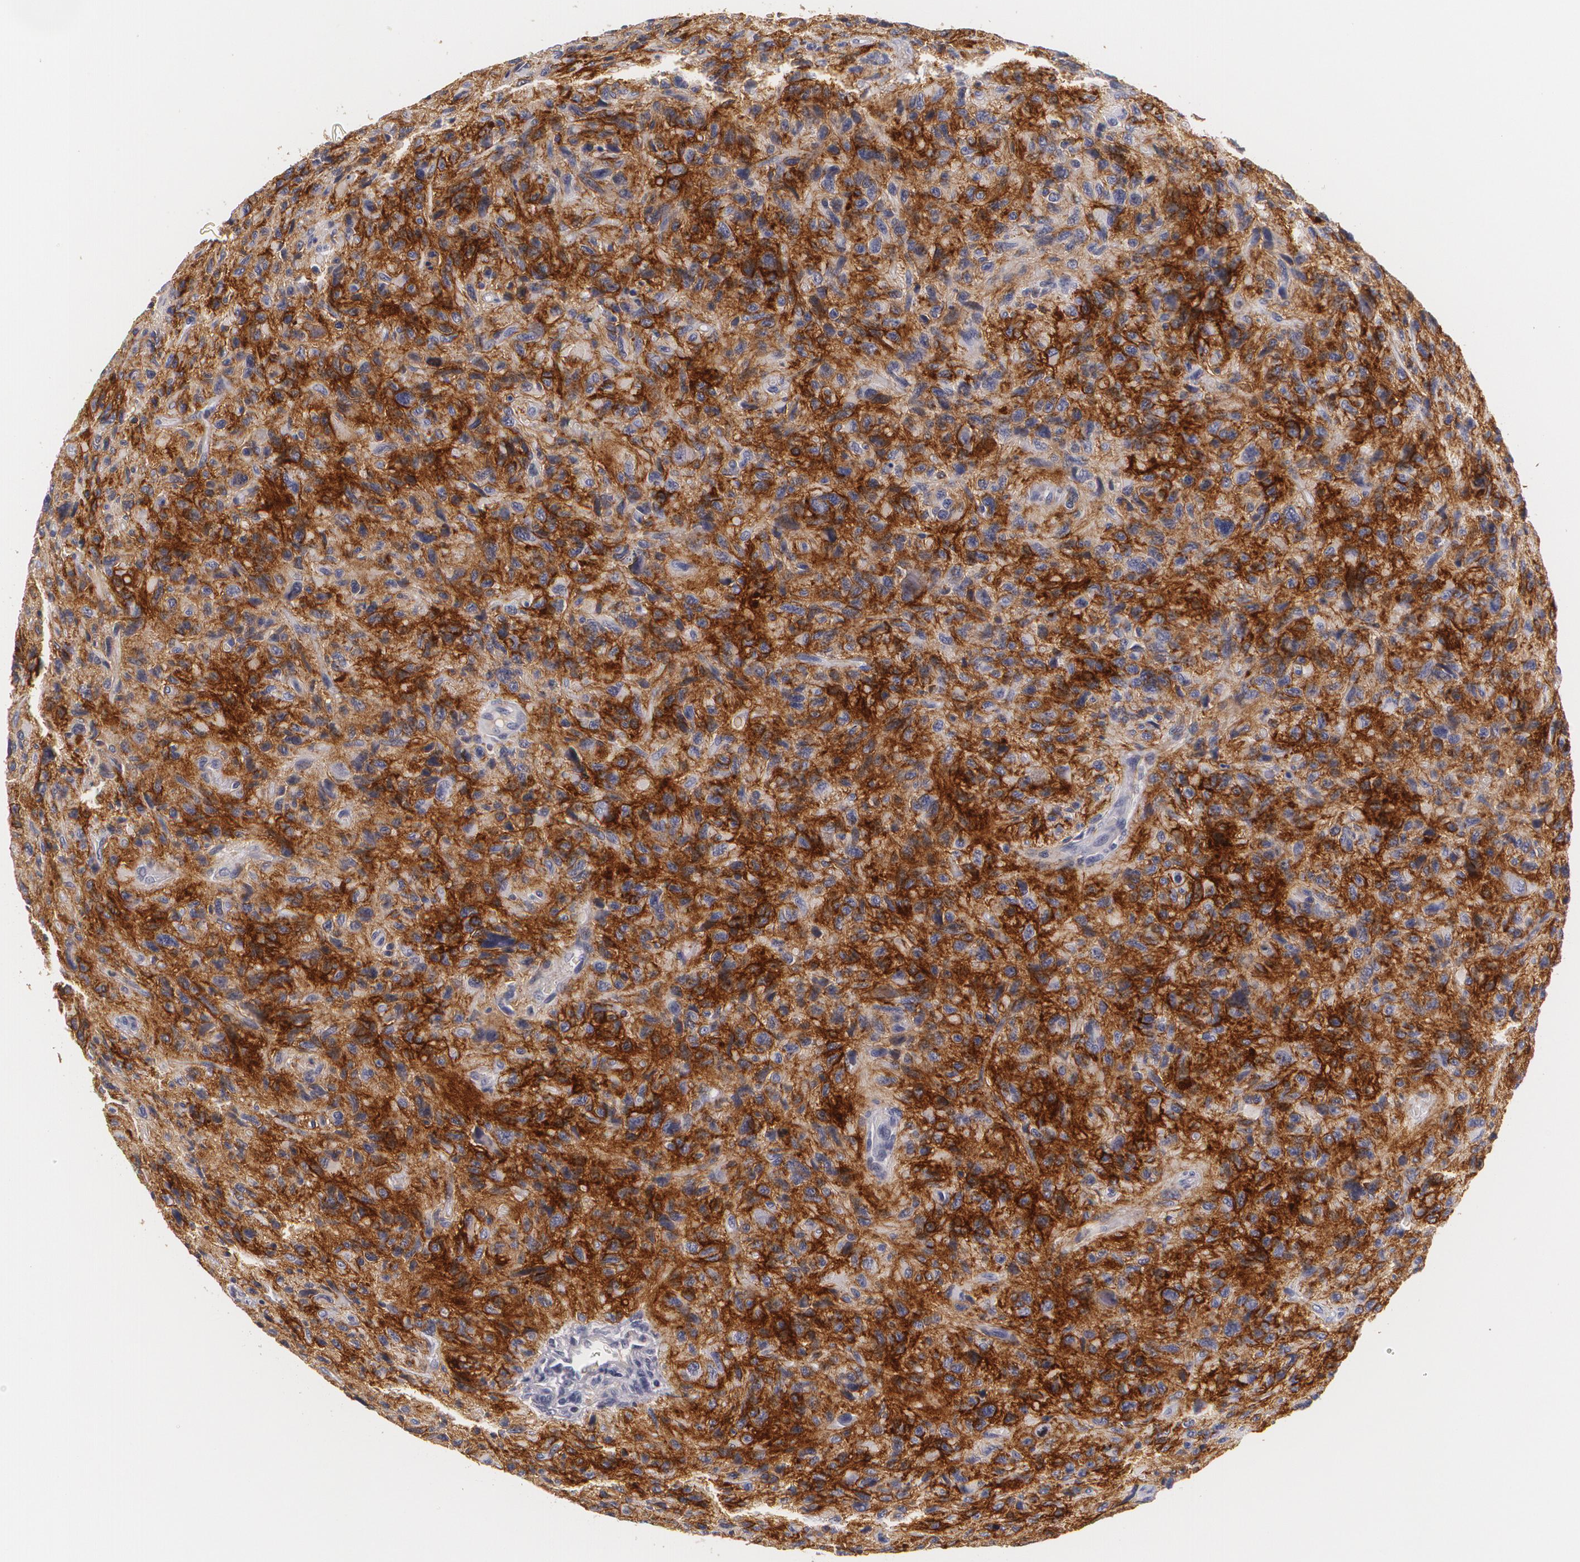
{"staining": {"intensity": "strong", "quantity": ">75%", "location": "cytoplasmic/membranous"}, "tissue": "glioma", "cell_type": "Tumor cells", "image_type": "cancer", "snomed": [{"axis": "morphology", "description": "Glioma, malignant, High grade"}, {"axis": "topography", "description": "Brain"}], "caption": "This histopathology image shows glioma stained with immunohistochemistry to label a protein in brown. The cytoplasmic/membranous of tumor cells show strong positivity for the protein. Nuclei are counter-stained blue.", "gene": "NGFR", "patient": {"sex": "female", "age": 60}}